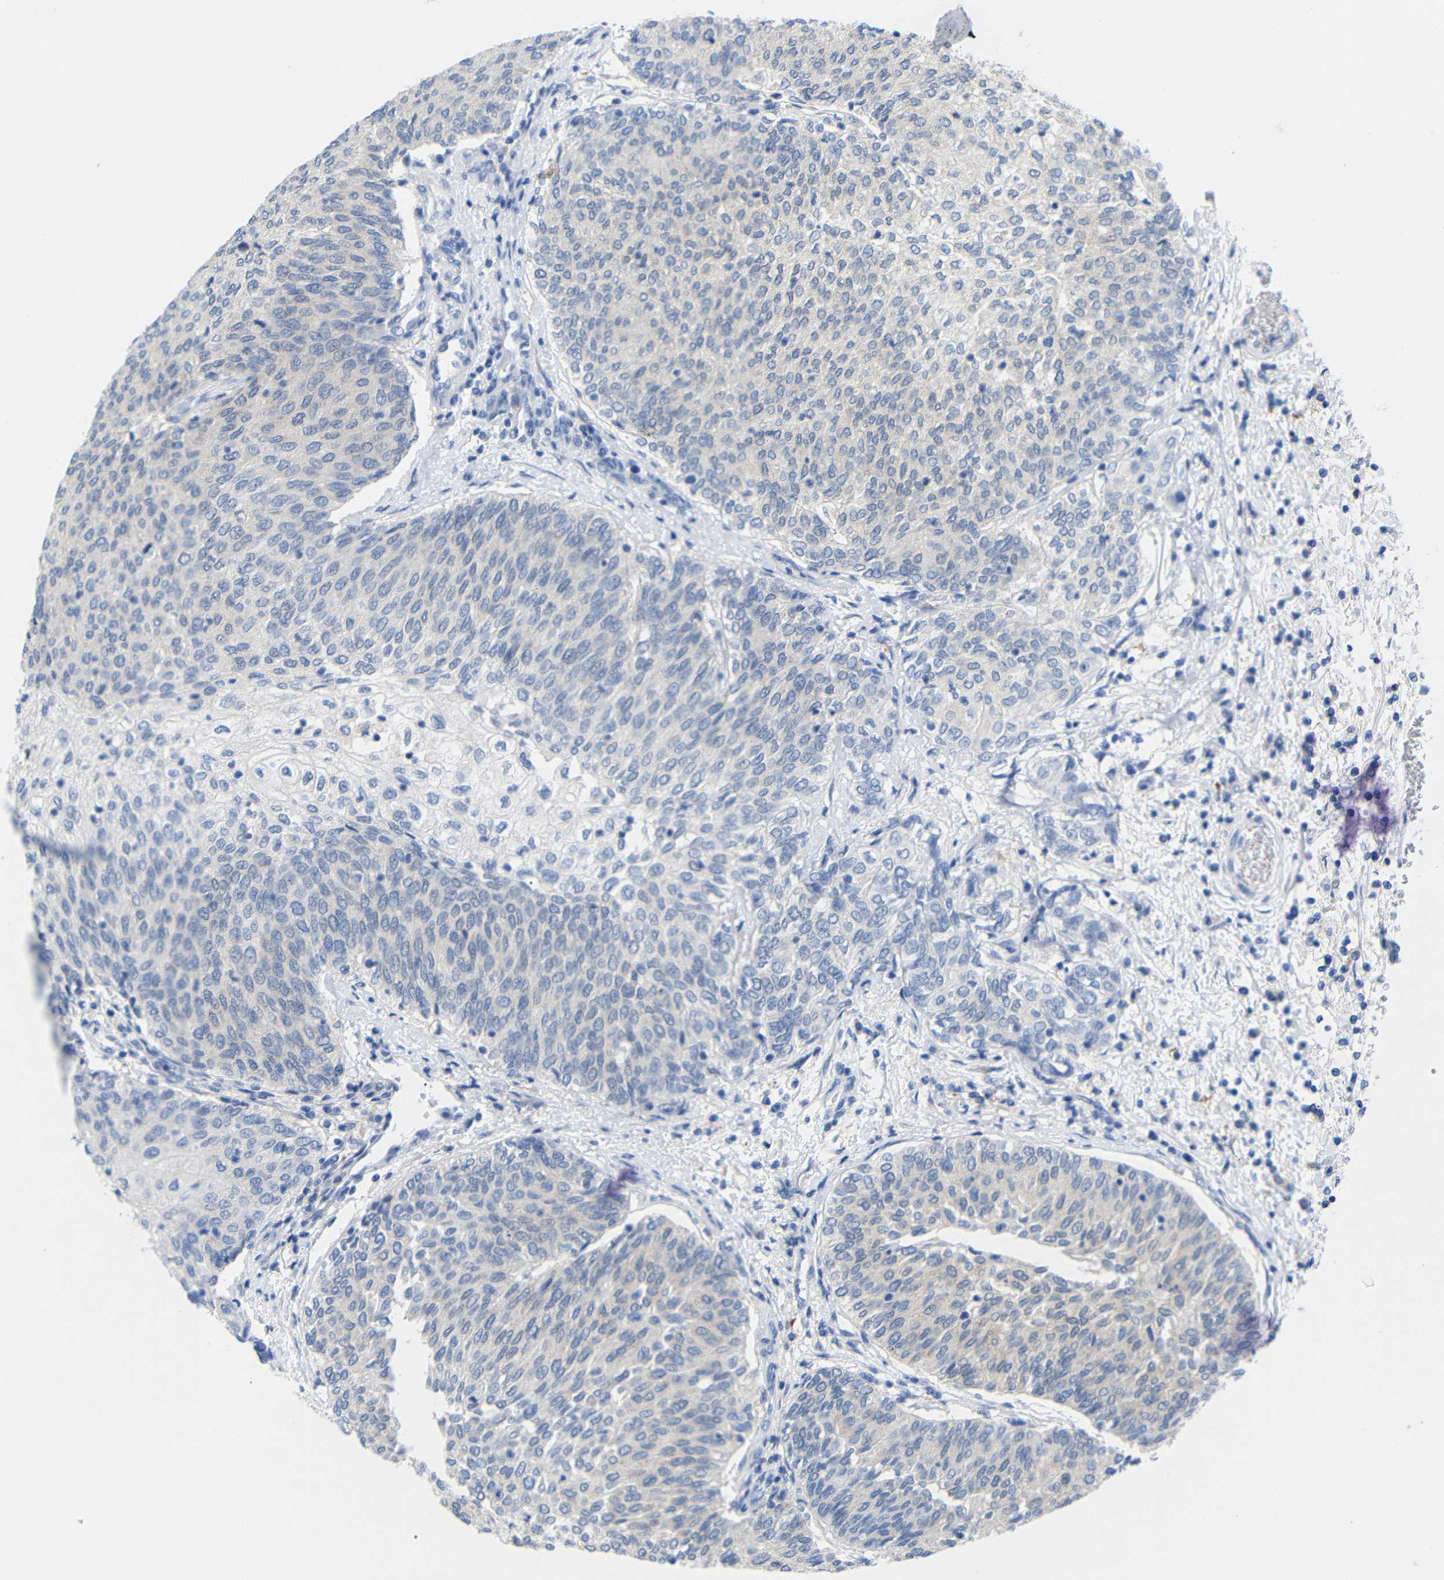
{"staining": {"intensity": "negative", "quantity": "none", "location": "none"}, "tissue": "urothelial cancer", "cell_type": "Tumor cells", "image_type": "cancer", "snomed": [{"axis": "morphology", "description": "Urothelial carcinoma, Low grade"}, {"axis": "topography", "description": "Urinary bladder"}], "caption": "Image shows no protein staining in tumor cells of urothelial carcinoma (low-grade) tissue.", "gene": "PEBP1", "patient": {"sex": "female", "age": 79}}